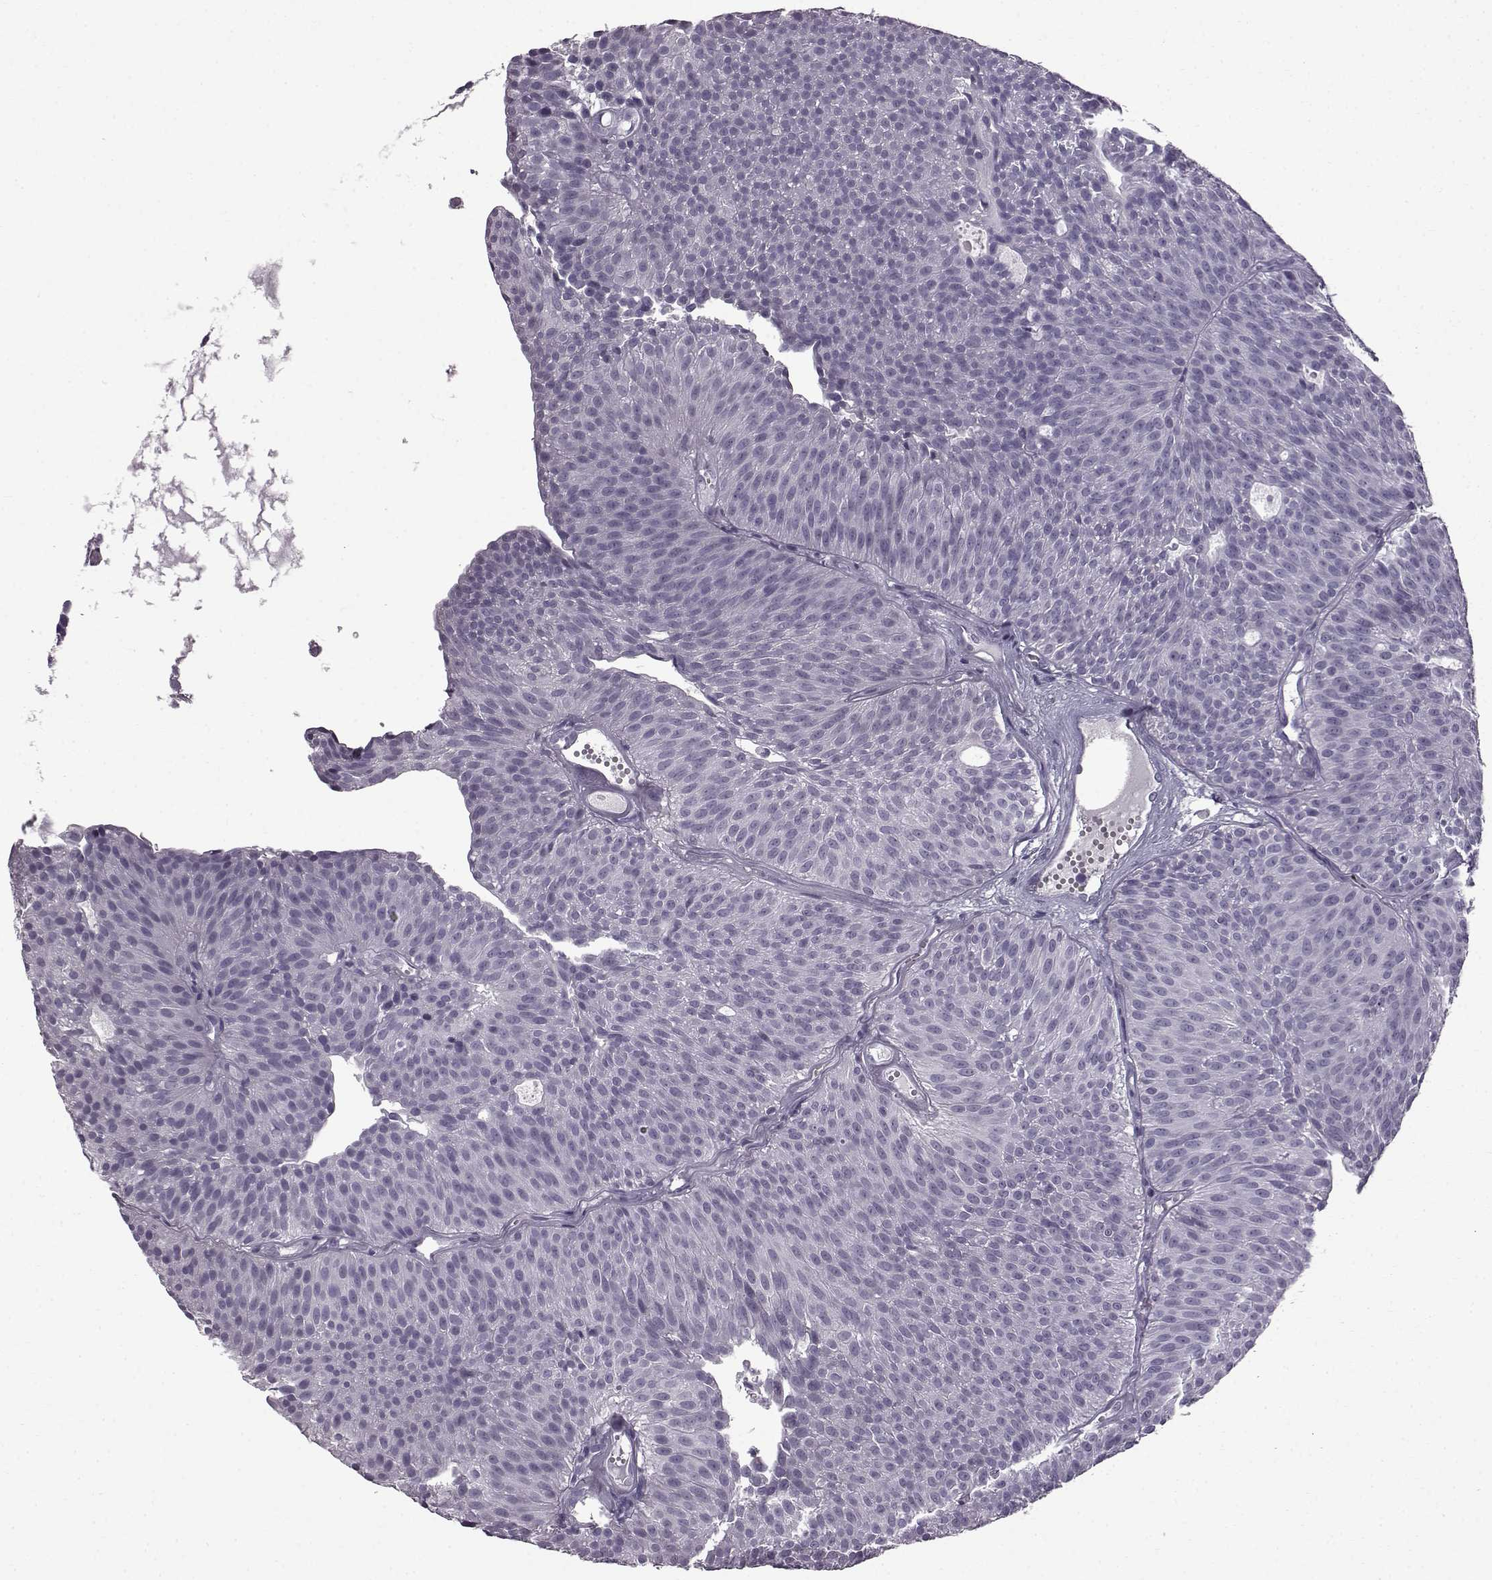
{"staining": {"intensity": "negative", "quantity": "none", "location": "none"}, "tissue": "urothelial cancer", "cell_type": "Tumor cells", "image_type": "cancer", "snomed": [{"axis": "morphology", "description": "Urothelial carcinoma, Low grade"}, {"axis": "topography", "description": "Urinary bladder"}], "caption": "This is an immunohistochemistry (IHC) image of low-grade urothelial carcinoma. There is no positivity in tumor cells.", "gene": "SLC28A2", "patient": {"sex": "male", "age": 63}}